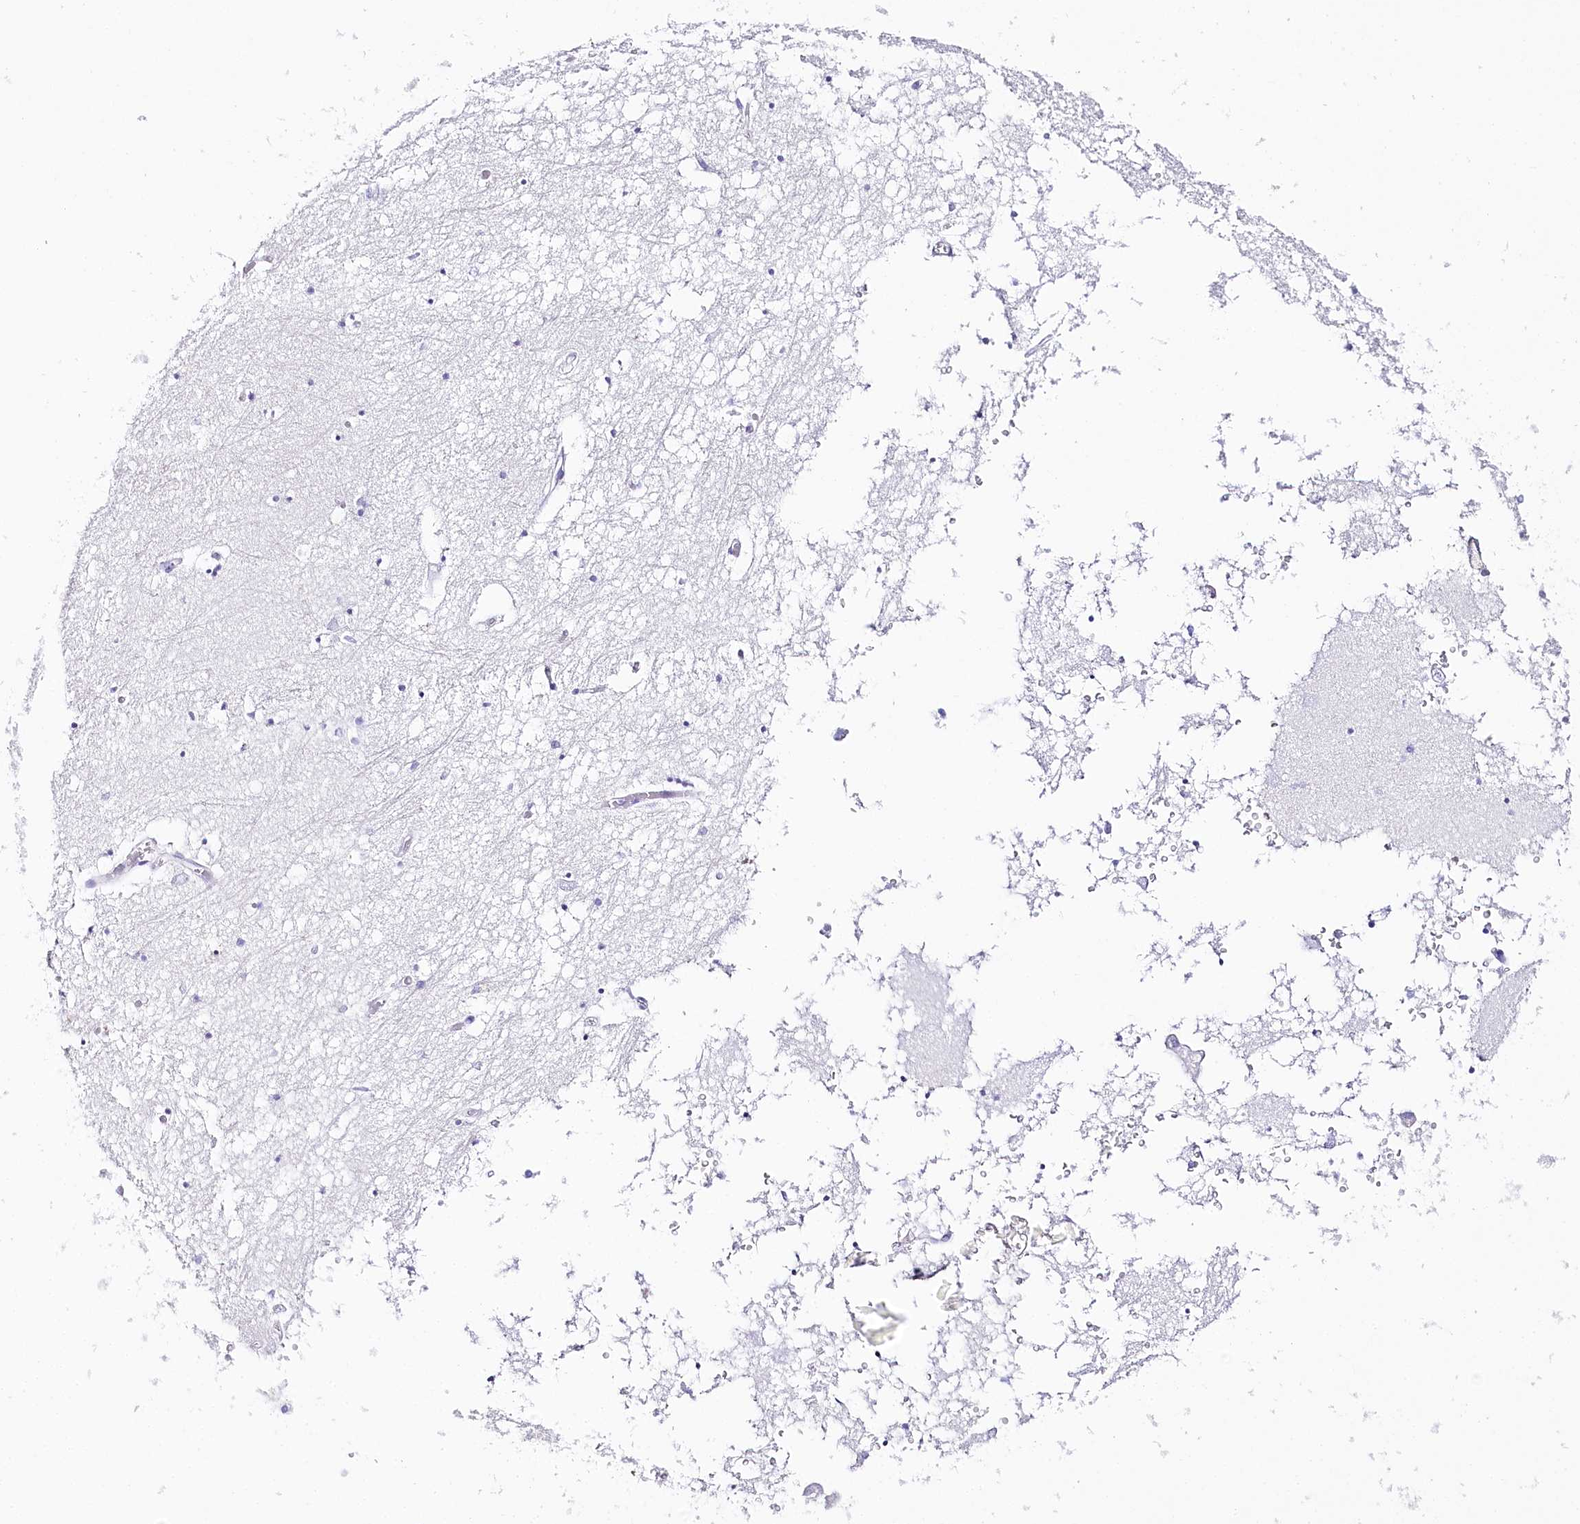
{"staining": {"intensity": "negative", "quantity": "none", "location": "none"}, "tissue": "hippocampus", "cell_type": "Glial cells", "image_type": "normal", "snomed": [{"axis": "morphology", "description": "Normal tissue, NOS"}, {"axis": "topography", "description": "Hippocampus"}], "caption": "Human hippocampus stained for a protein using immunohistochemistry (IHC) displays no positivity in glial cells.", "gene": "CSN3", "patient": {"sex": "male", "age": 70}}